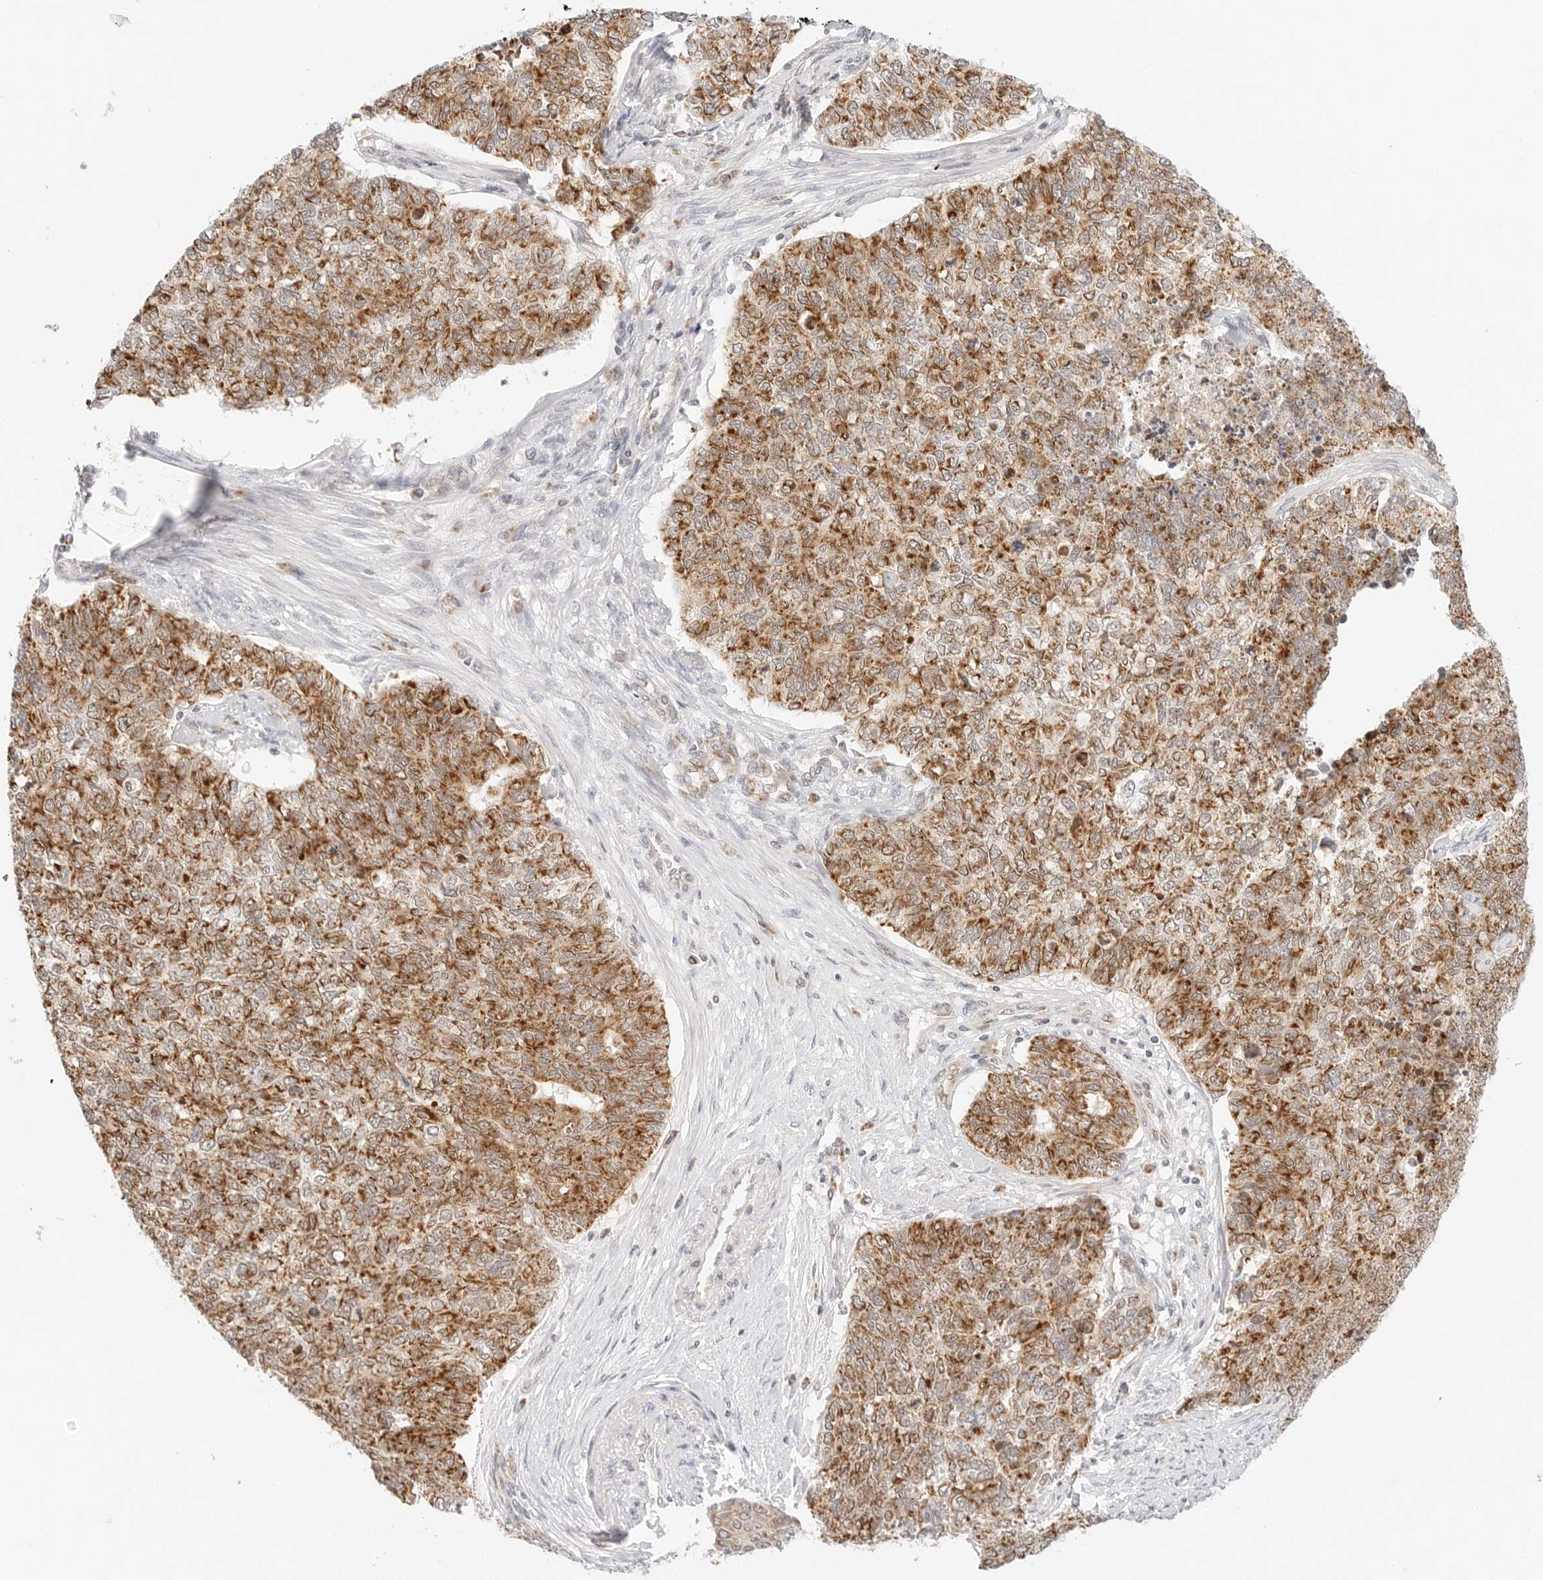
{"staining": {"intensity": "moderate", "quantity": ">75%", "location": "cytoplasmic/membranous"}, "tissue": "cervical cancer", "cell_type": "Tumor cells", "image_type": "cancer", "snomed": [{"axis": "morphology", "description": "Squamous cell carcinoma, NOS"}, {"axis": "topography", "description": "Cervix"}], "caption": "This image exhibits cervical squamous cell carcinoma stained with immunohistochemistry to label a protein in brown. The cytoplasmic/membranous of tumor cells show moderate positivity for the protein. Nuclei are counter-stained blue.", "gene": "FH", "patient": {"sex": "female", "age": 63}}